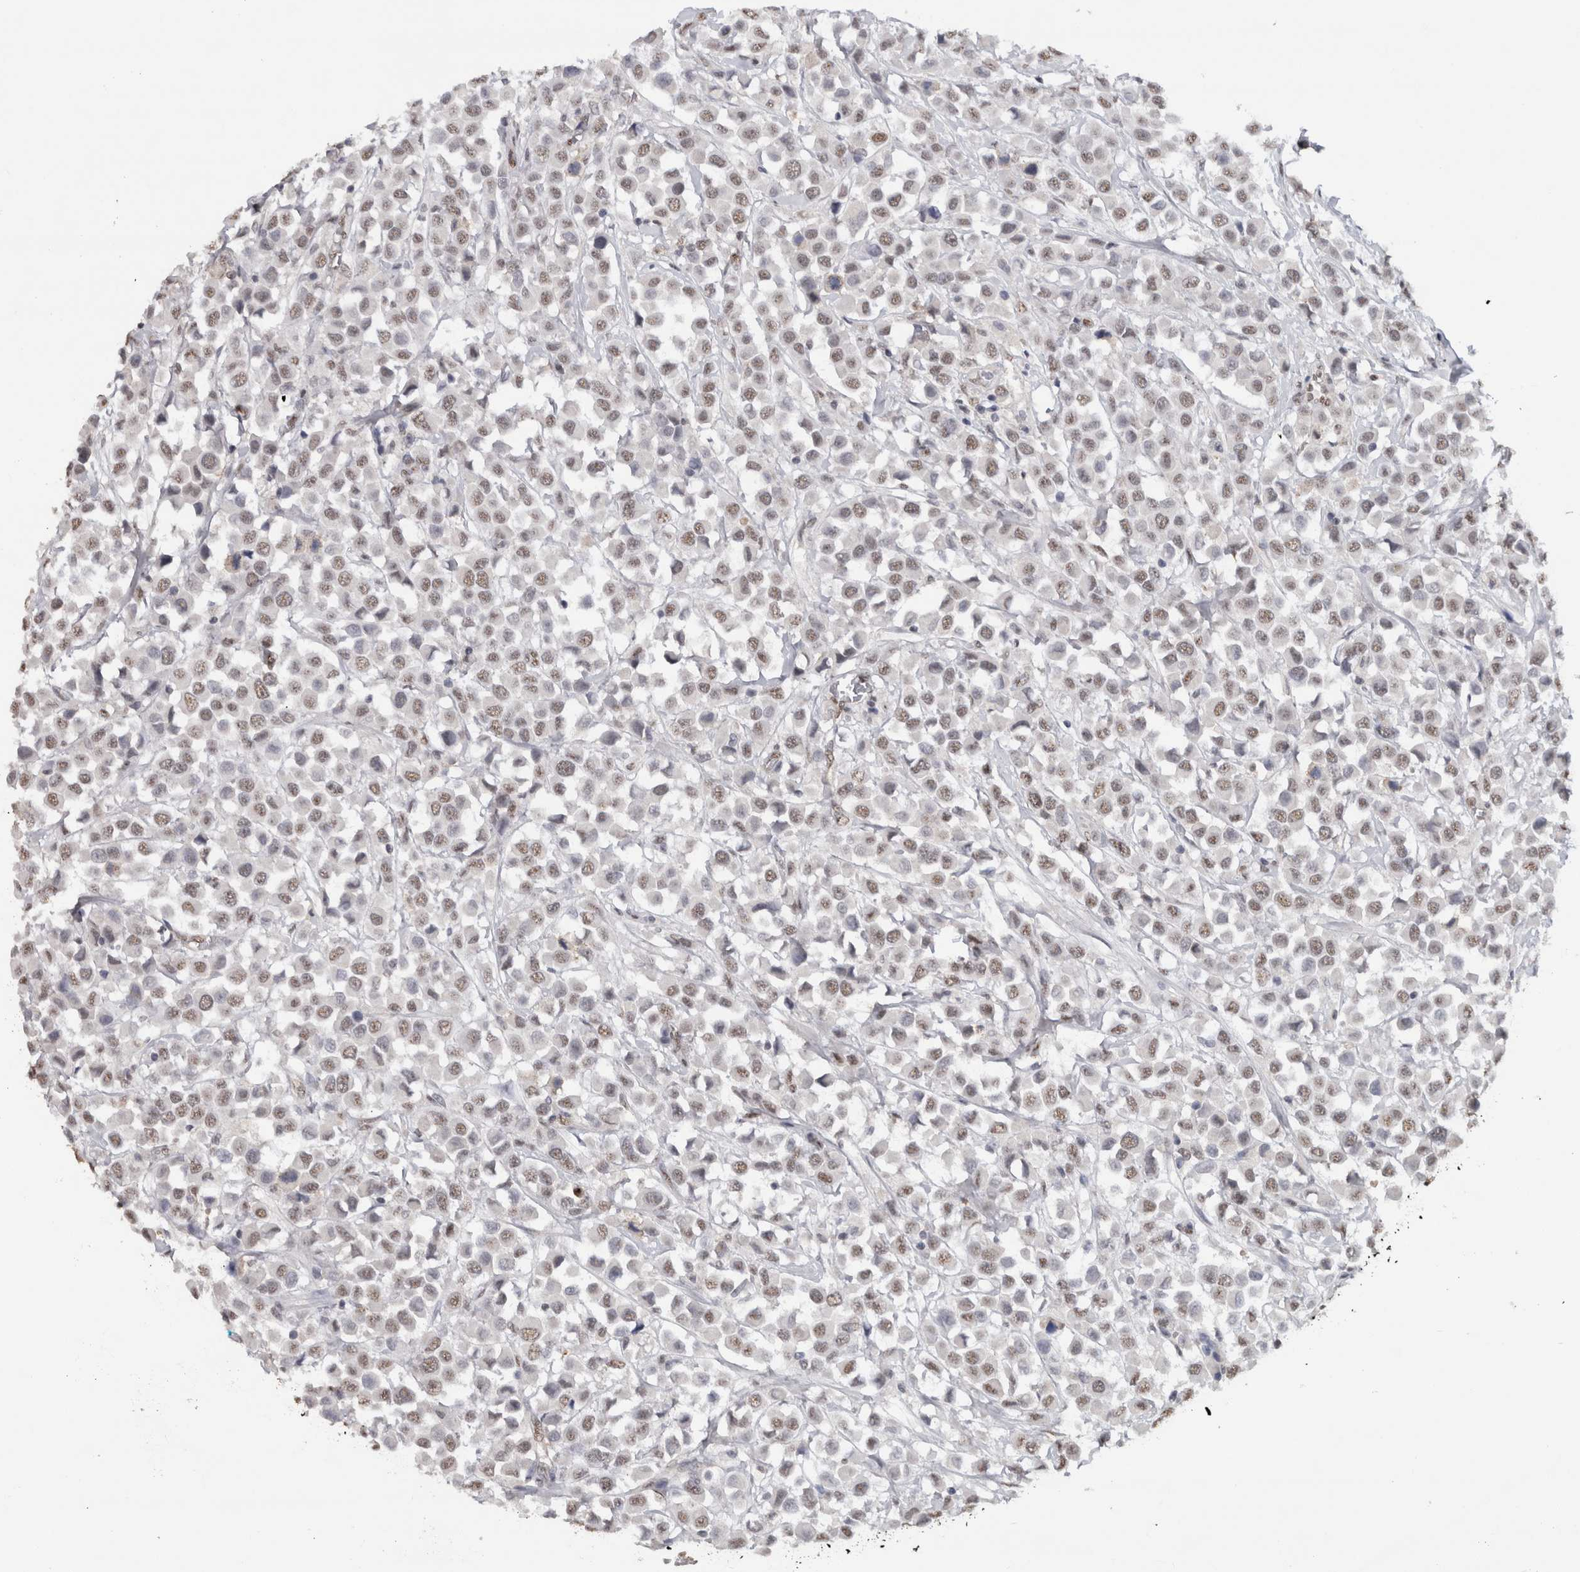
{"staining": {"intensity": "weak", "quantity": "<25%", "location": "nuclear"}, "tissue": "breast cancer", "cell_type": "Tumor cells", "image_type": "cancer", "snomed": [{"axis": "morphology", "description": "Duct carcinoma"}, {"axis": "topography", "description": "Breast"}], "caption": "Immunohistochemistry of human breast infiltrating ductal carcinoma demonstrates no positivity in tumor cells. (Brightfield microscopy of DAB IHC at high magnification).", "gene": "RPS6KA2", "patient": {"sex": "female", "age": 61}}